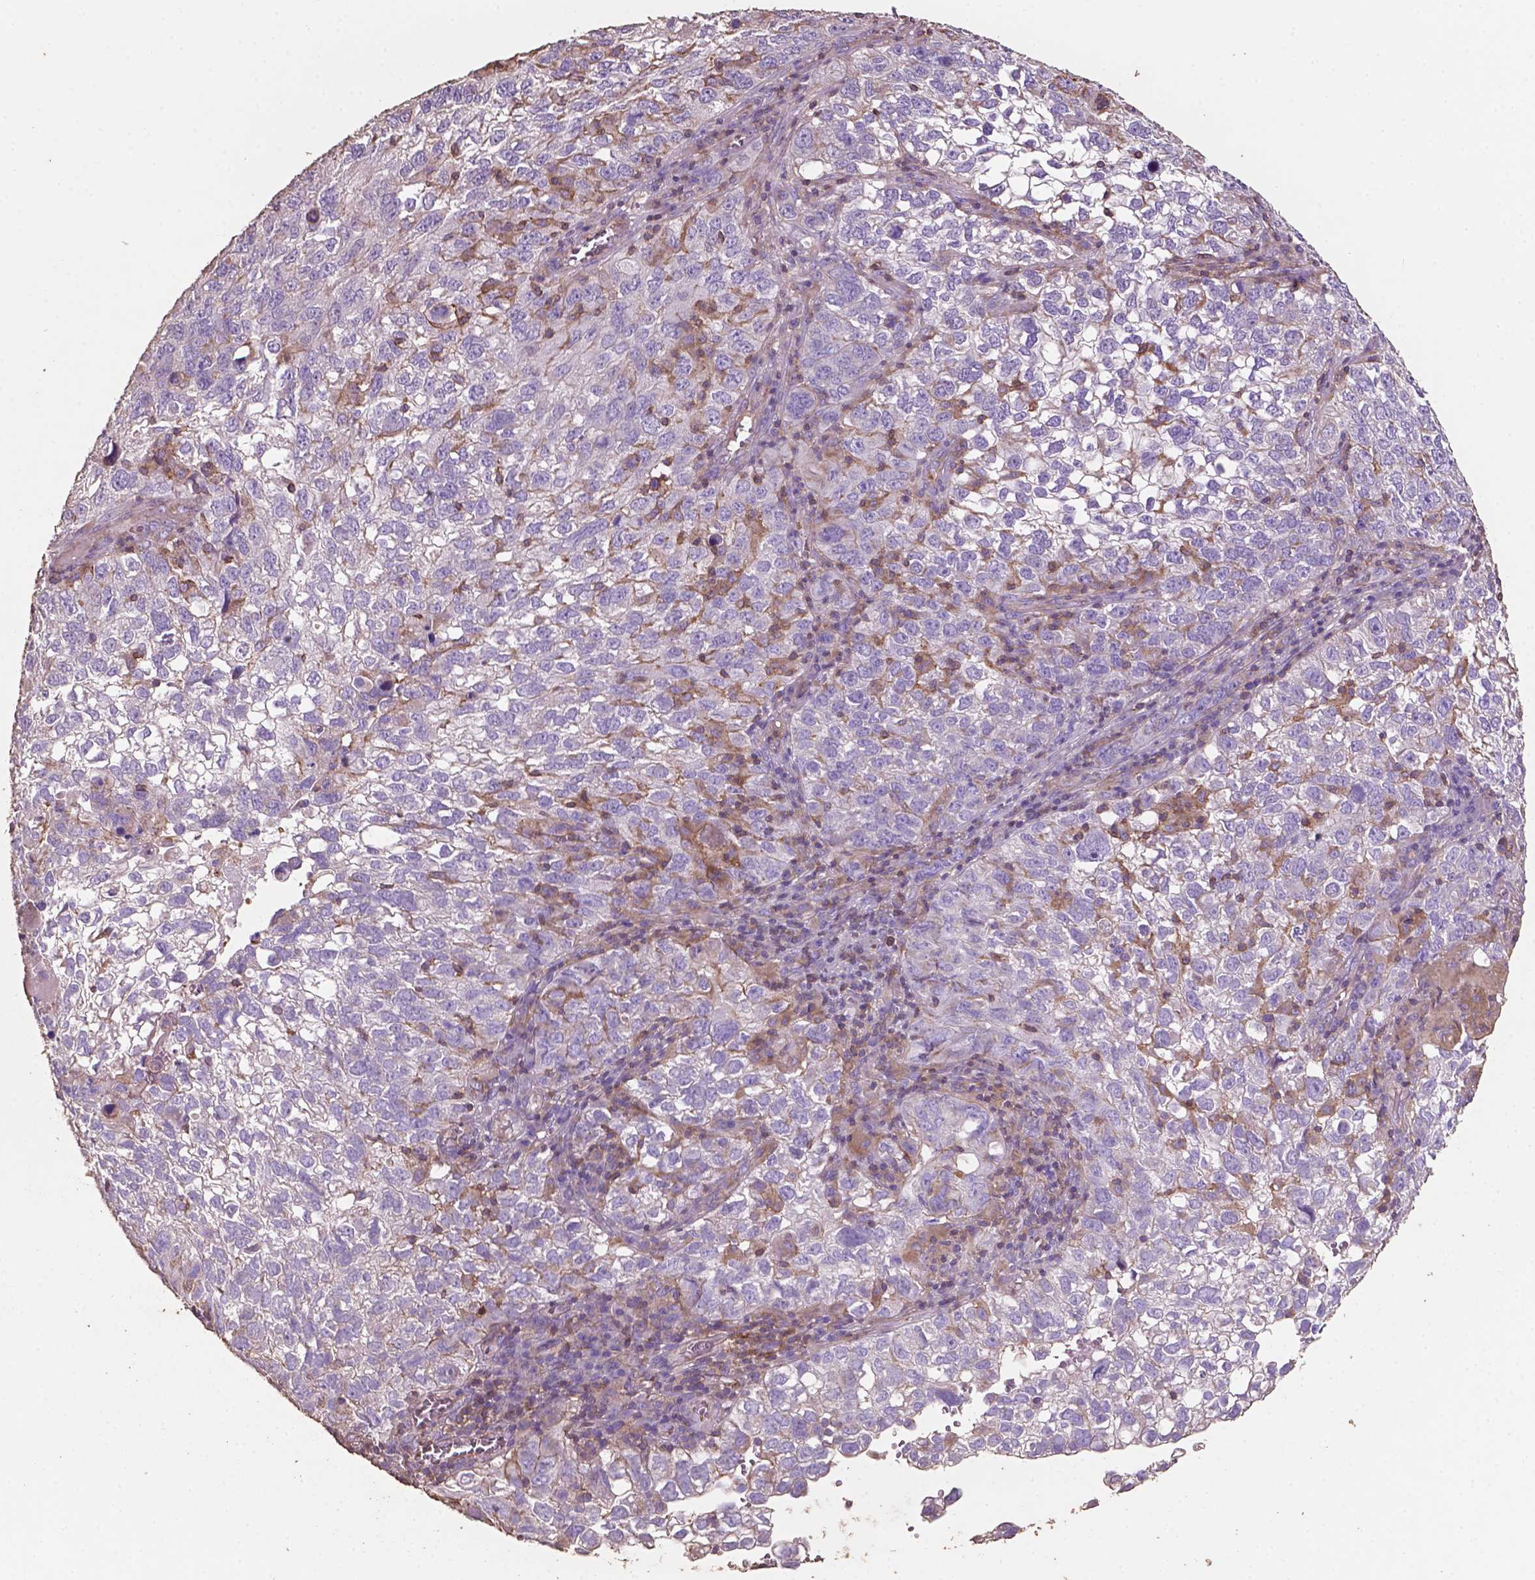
{"staining": {"intensity": "negative", "quantity": "none", "location": "none"}, "tissue": "cervical cancer", "cell_type": "Tumor cells", "image_type": "cancer", "snomed": [{"axis": "morphology", "description": "Squamous cell carcinoma, NOS"}, {"axis": "topography", "description": "Cervix"}], "caption": "The histopathology image exhibits no significant positivity in tumor cells of cervical cancer (squamous cell carcinoma). (Brightfield microscopy of DAB (3,3'-diaminobenzidine) IHC at high magnification).", "gene": "COMMD4", "patient": {"sex": "female", "age": 55}}